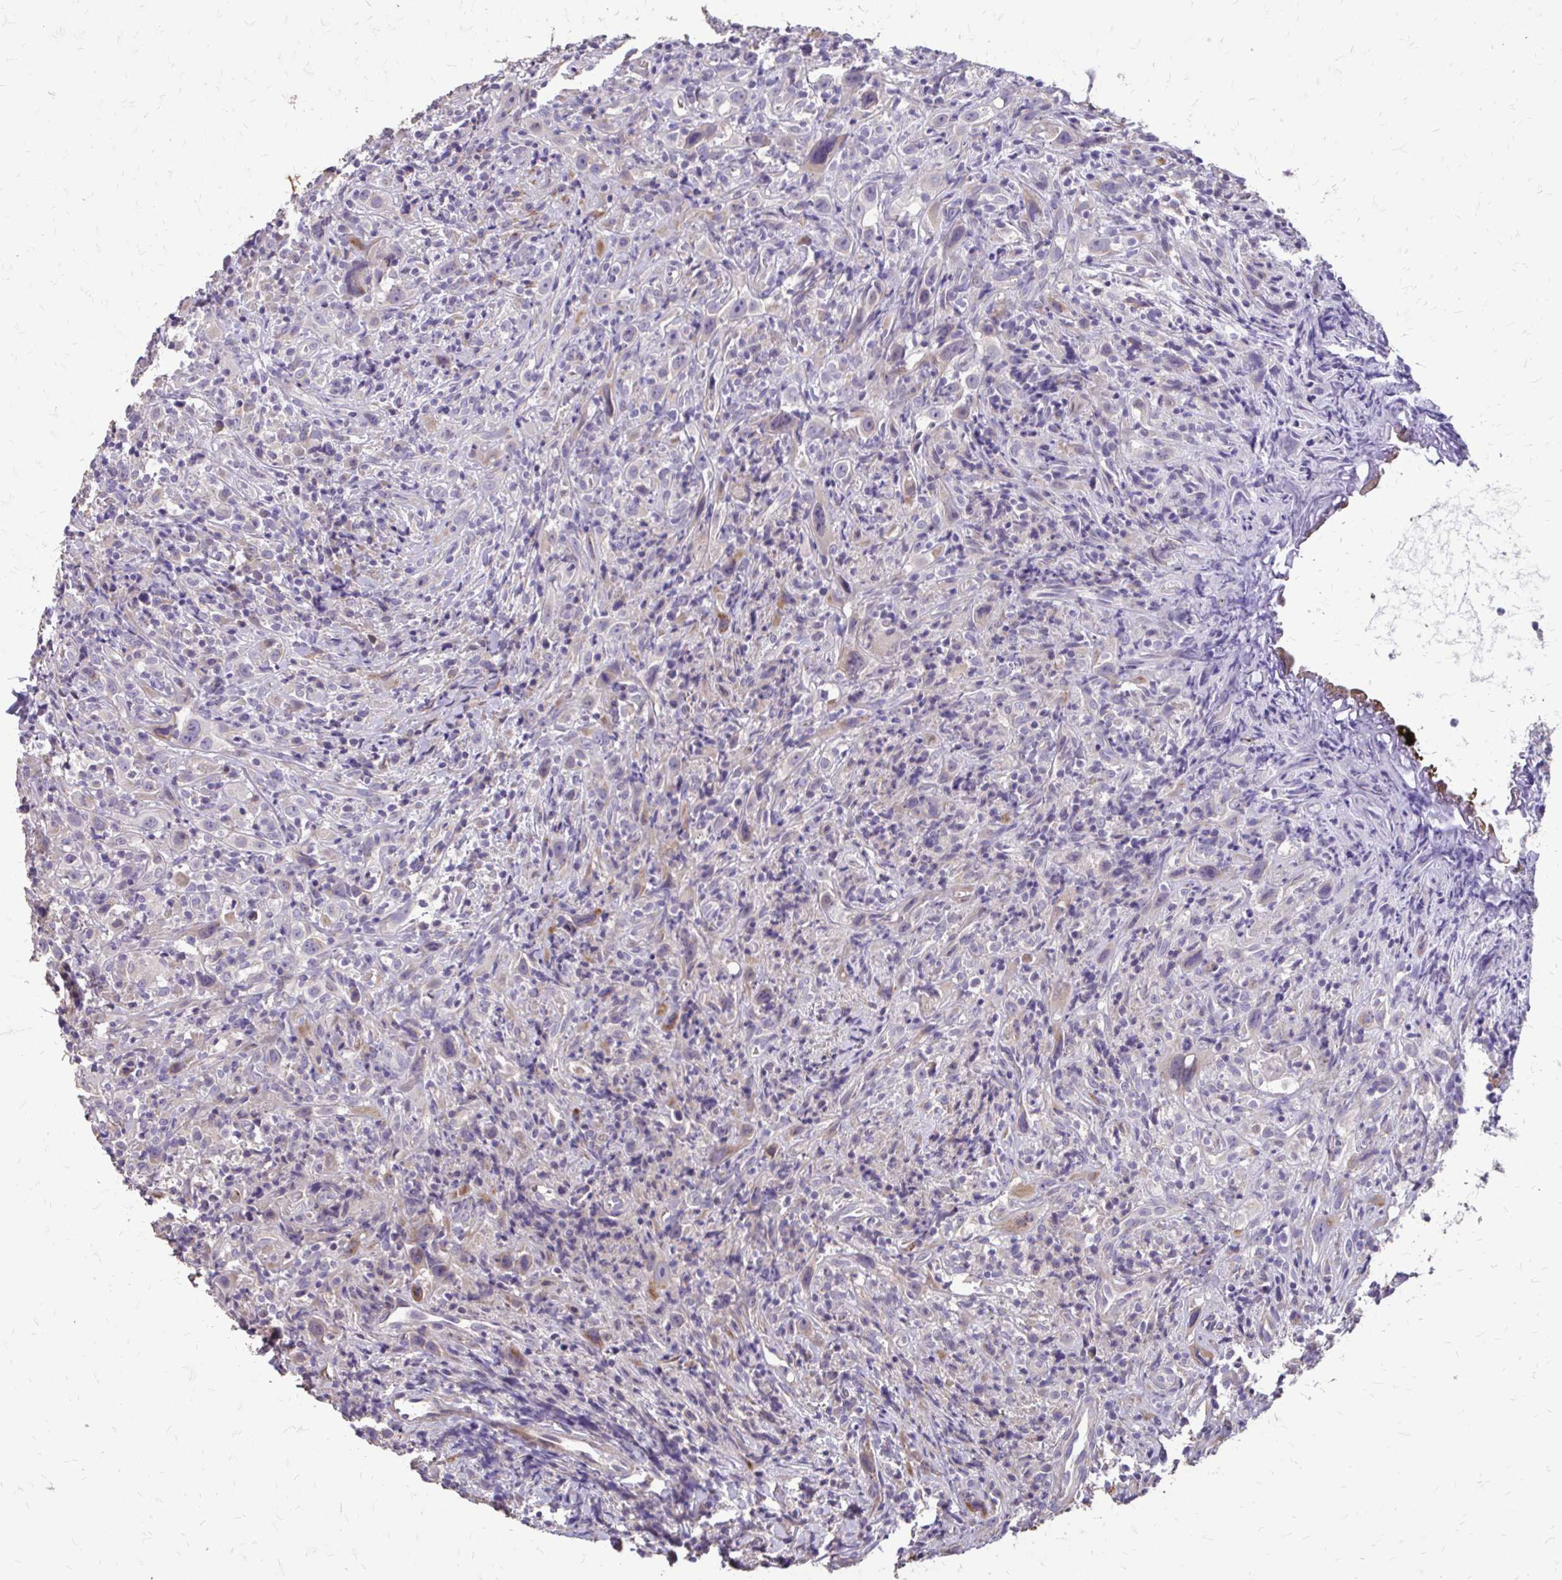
{"staining": {"intensity": "negative", "quantity": "none", "location": "none"}, "tissue": "head and neck cancer", "cell_type": "Tumor cells", "image_type": "cancer", "snomed": [{"axis": "morphology", "description": "Squamous cell carcinoma, NOS"}, {"axis": "topography", "description": "Head-Neck"}], "caption": "Tumor cells are negative for protein expression in human head and neck cancer. Brightfield microscopy of immunohistochemistry (IHC) stained with DAB (brown) and hematoxylin (blue), captured at high magnification.", "gene": "MYORG", "patient": {"sex": "female", "age": 95}}